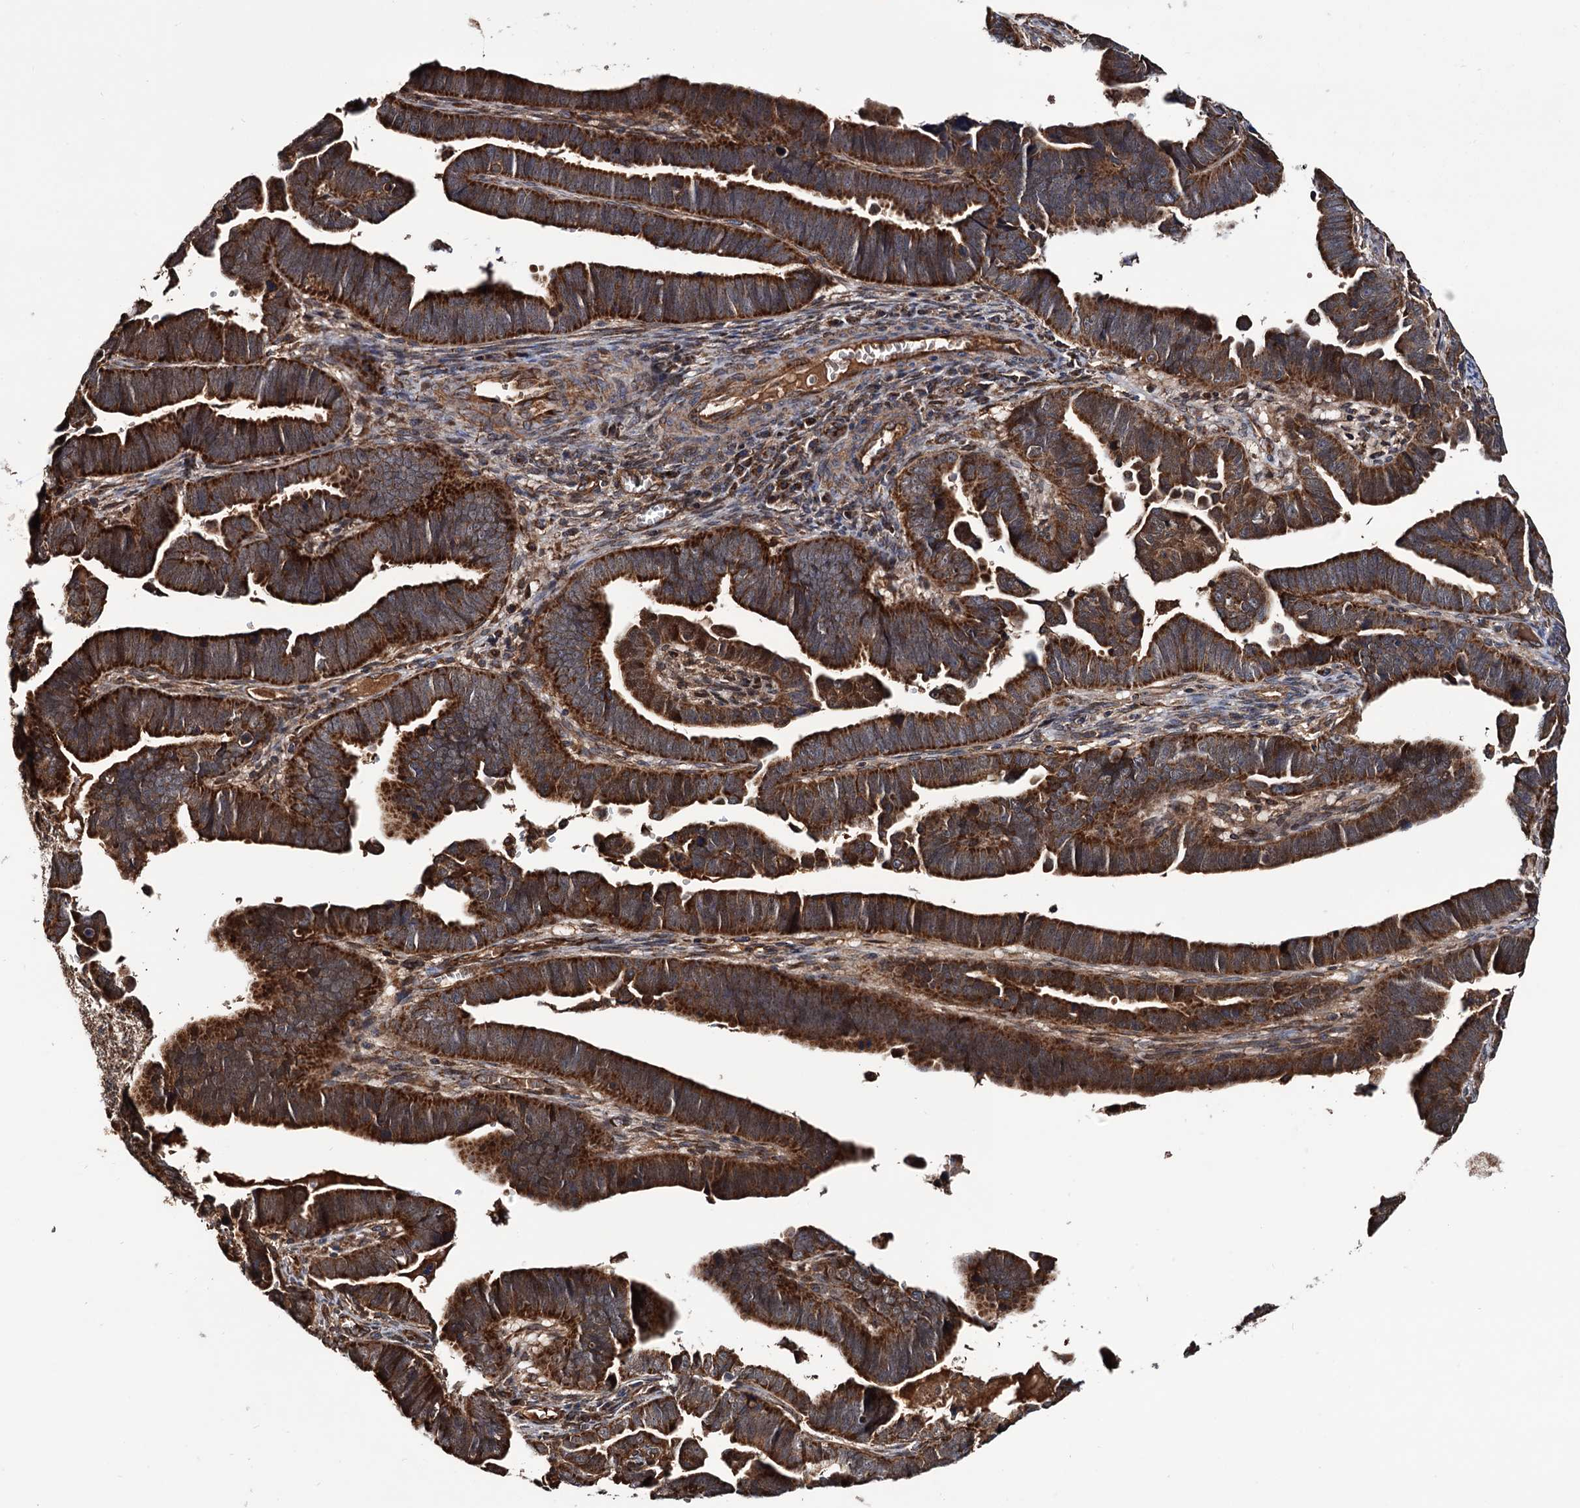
{"staining": {"intensity": "strong", "quantity": ">75%", "location": "cytoplasmic/membranous"}, "tissue": "endometrial cancer", "cell_type": "Tumor cells", "image_type": "cancer", "snomed": [{"axis": "morphology", "description": "Adenocarcinoma, NOS"}, {"axis": "topography", "description": "Endometrium"}], "caption": "A micrograph of endometrial cancer stained for a protein reveals strong cytoplasmic/membranous brown staining in tumor cells.", "gene": "MRPL42", "patient": {"sex": "female", "age": 75}}